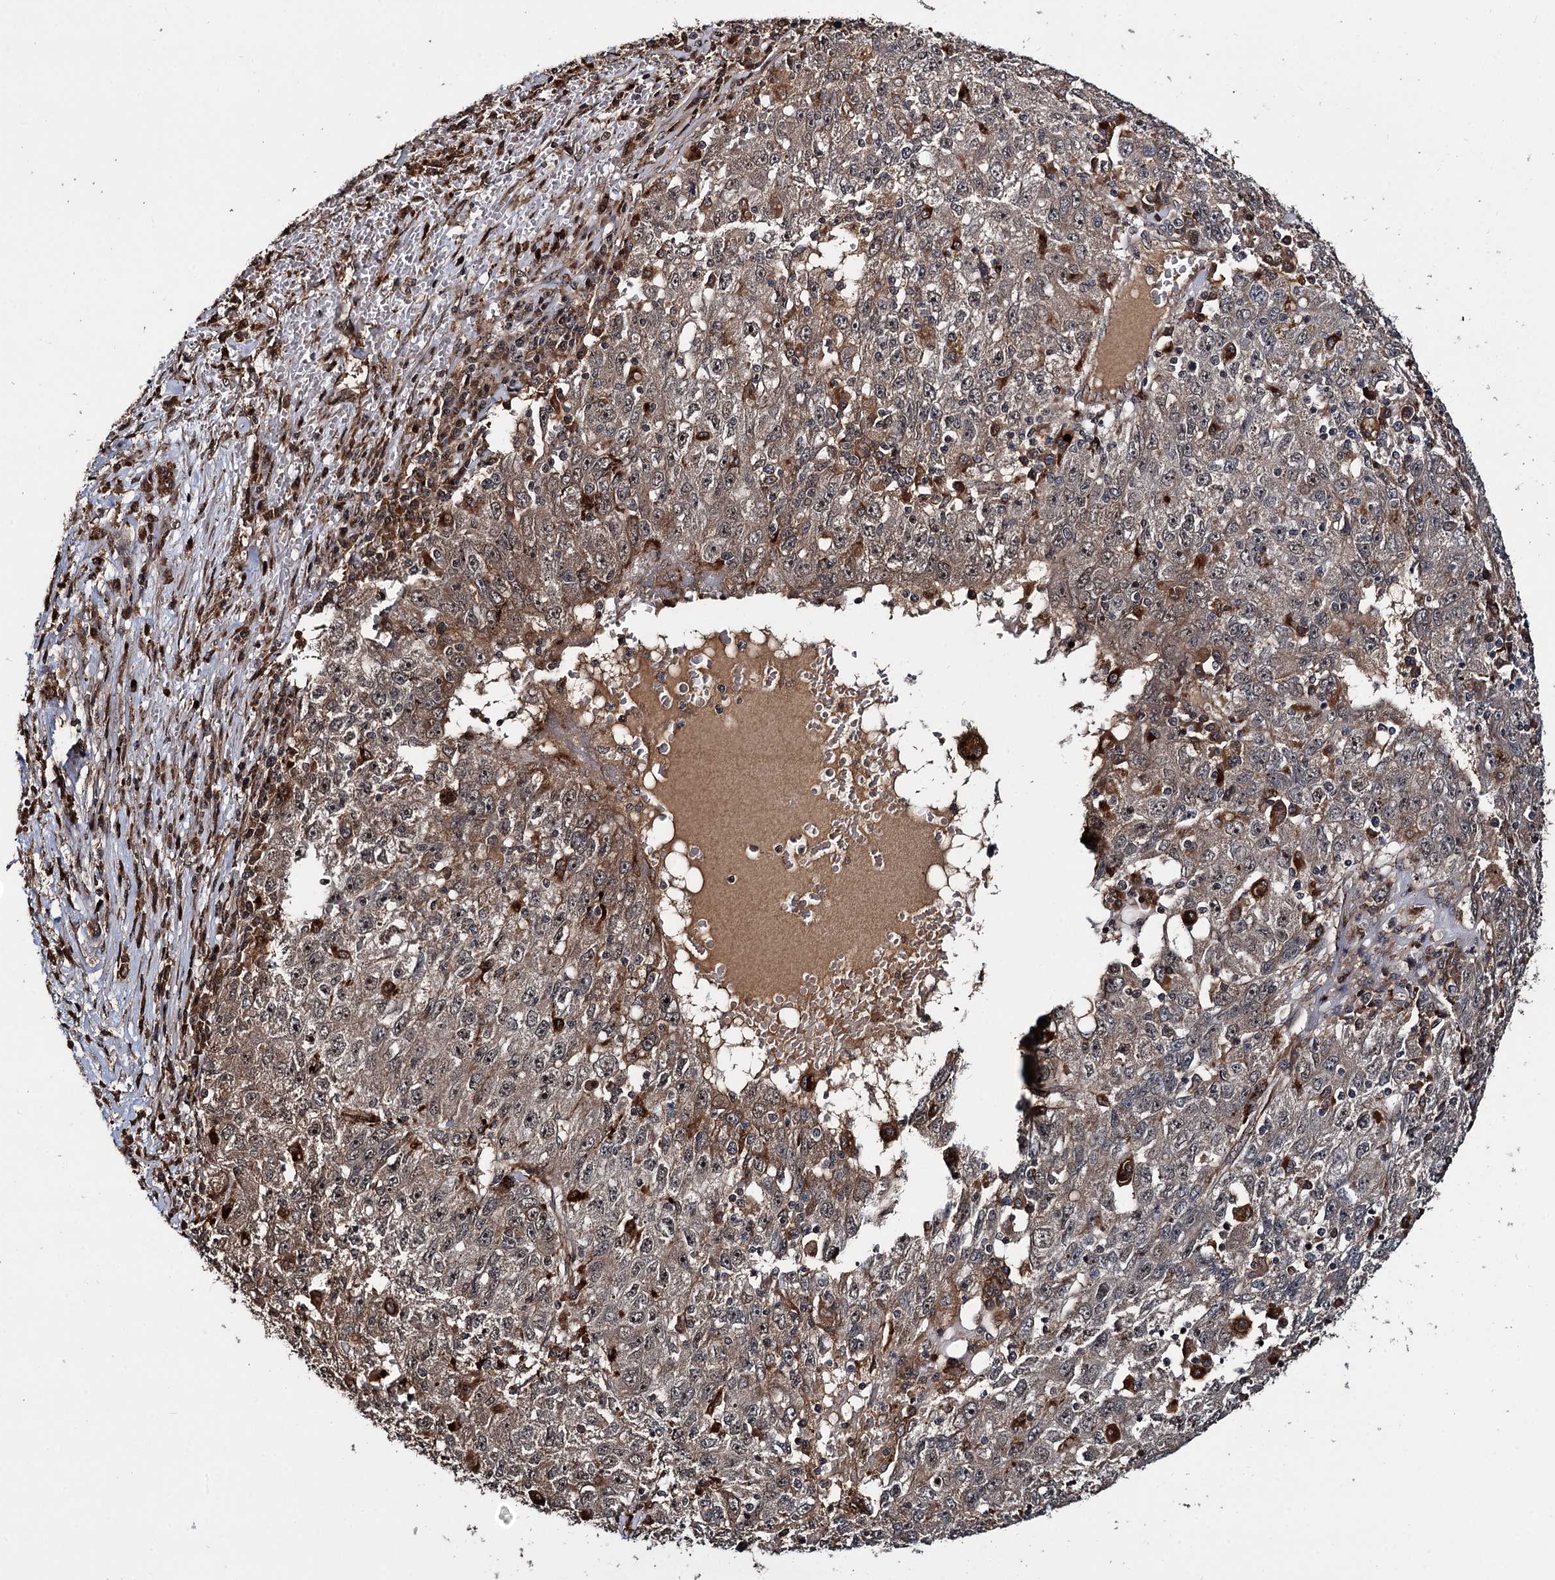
{"staining": {"intensity": "weak", "quantity": ">75%", "location": "cytoplasmic/membranous"}, "tissue": "liver cancer", "cell_type": "Tumor cells", "image_type": "cancer", "snomed": [{"axis": "morphology", "description": "Carcinoma, Hepatocellular, NOS"}, {"axis": "topography", "description": "Liver"}], "caption": "Protein expression analysis of human hepatocellular carcinoma (liver) reveals weak cytoplasmic/membranous expression in approximately >75% of tumor cells.", "gene": "CEP192", "patient": {"sex": "male", "age": 49}}